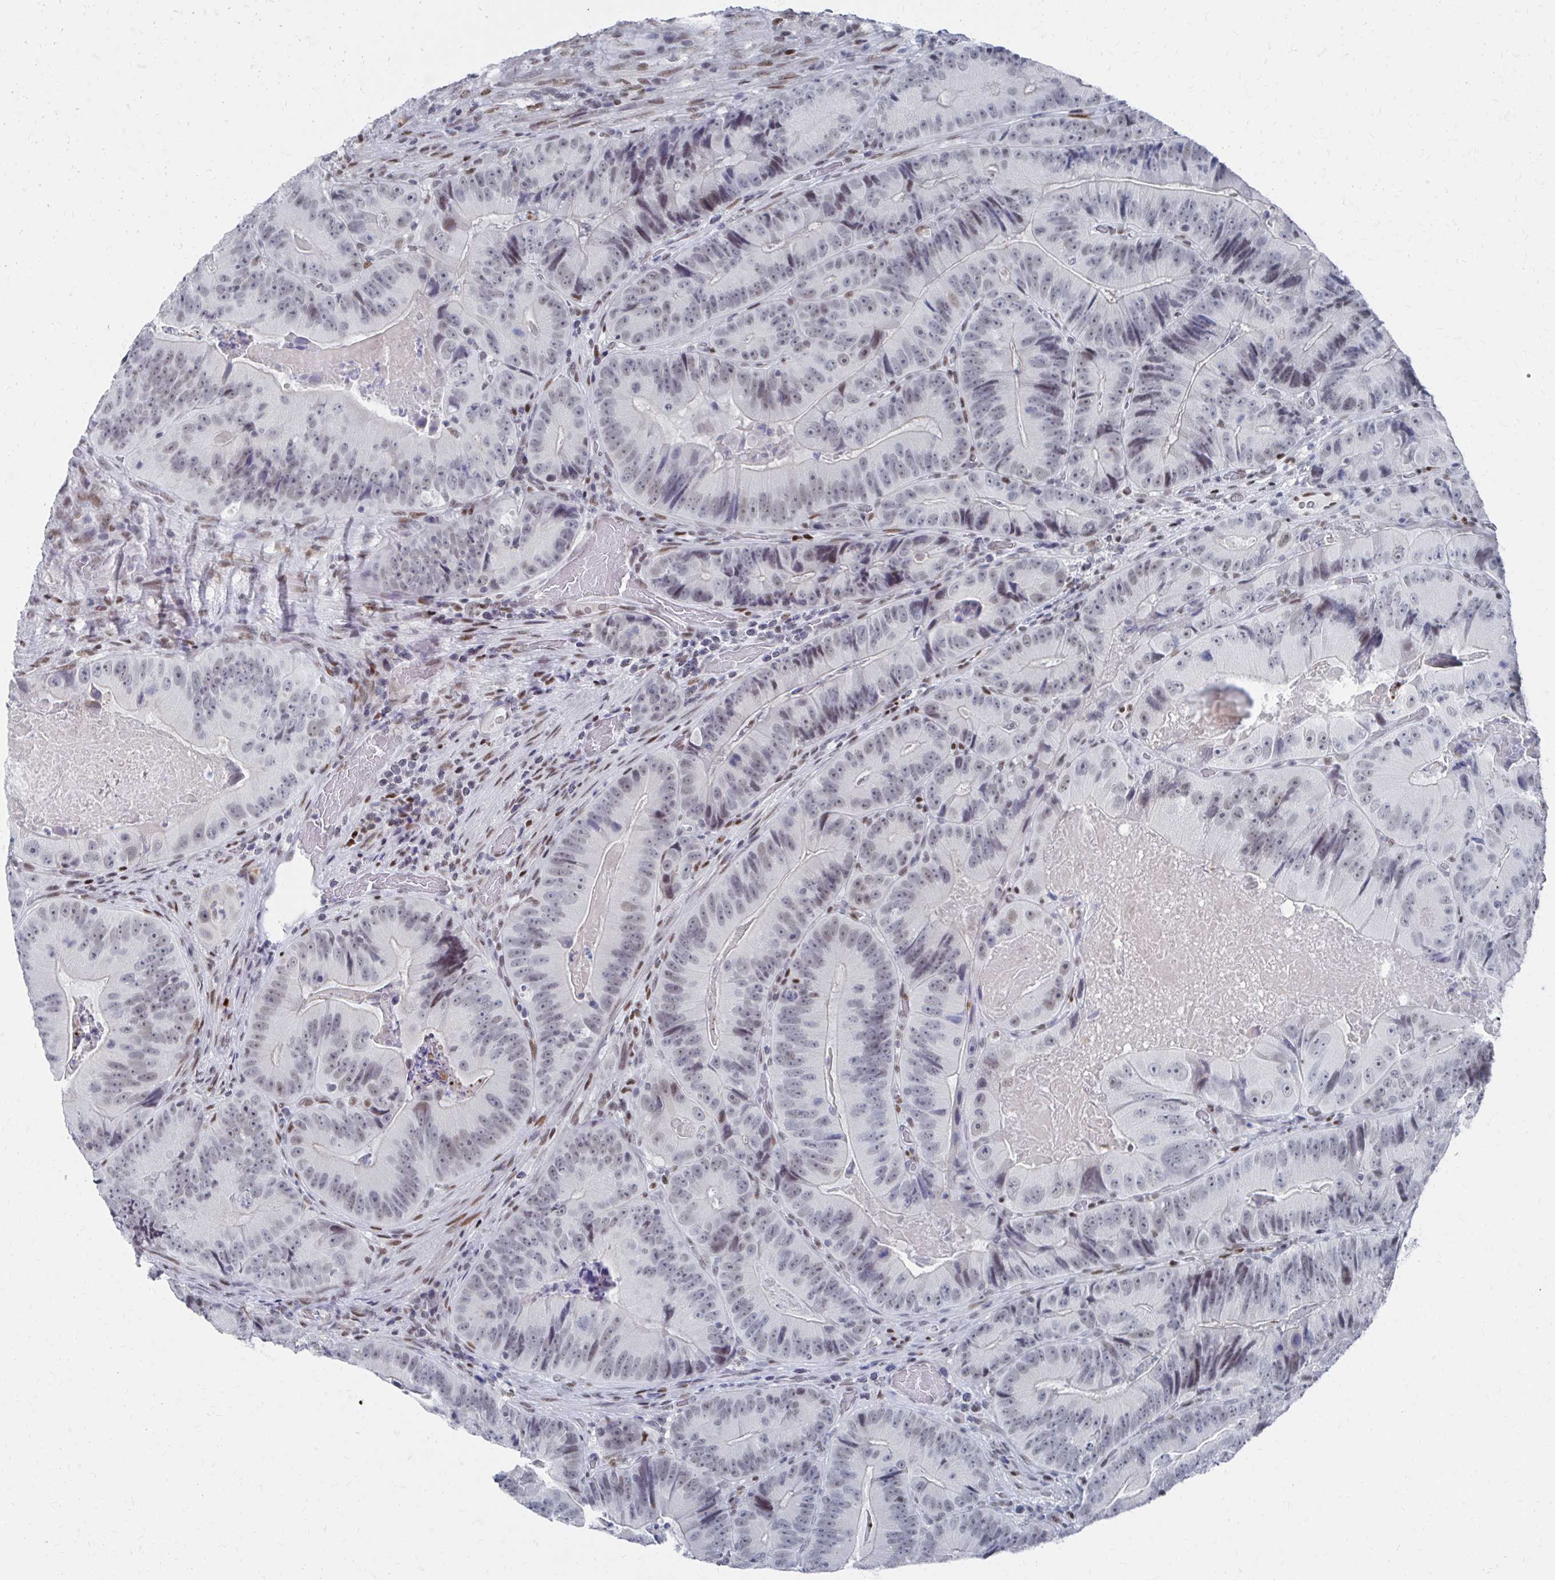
{"staining": {"intensity": "weak", "quantity": ">75%", "location": "nuclear"}, "tissue": "colorectal cancer", "cell_type": "Tumor cells", "image_type": "cancer", "snomed": [{"axis": "morphology", "description": "Adenocarcinoma, NOS"}, {"axis": "topography", "description": "Colon"}], "caption": "Protein expression analysis of colorectal cancer shows weak nuclear positivity in approximately >75% of tumor cells. The staining was performed using DAB, with brown indicating positive protein expression. Nuclei are stained blue with hematoxylin.", "gene": "CDIN1", "patient": {"sex": "female", "age": 86}}